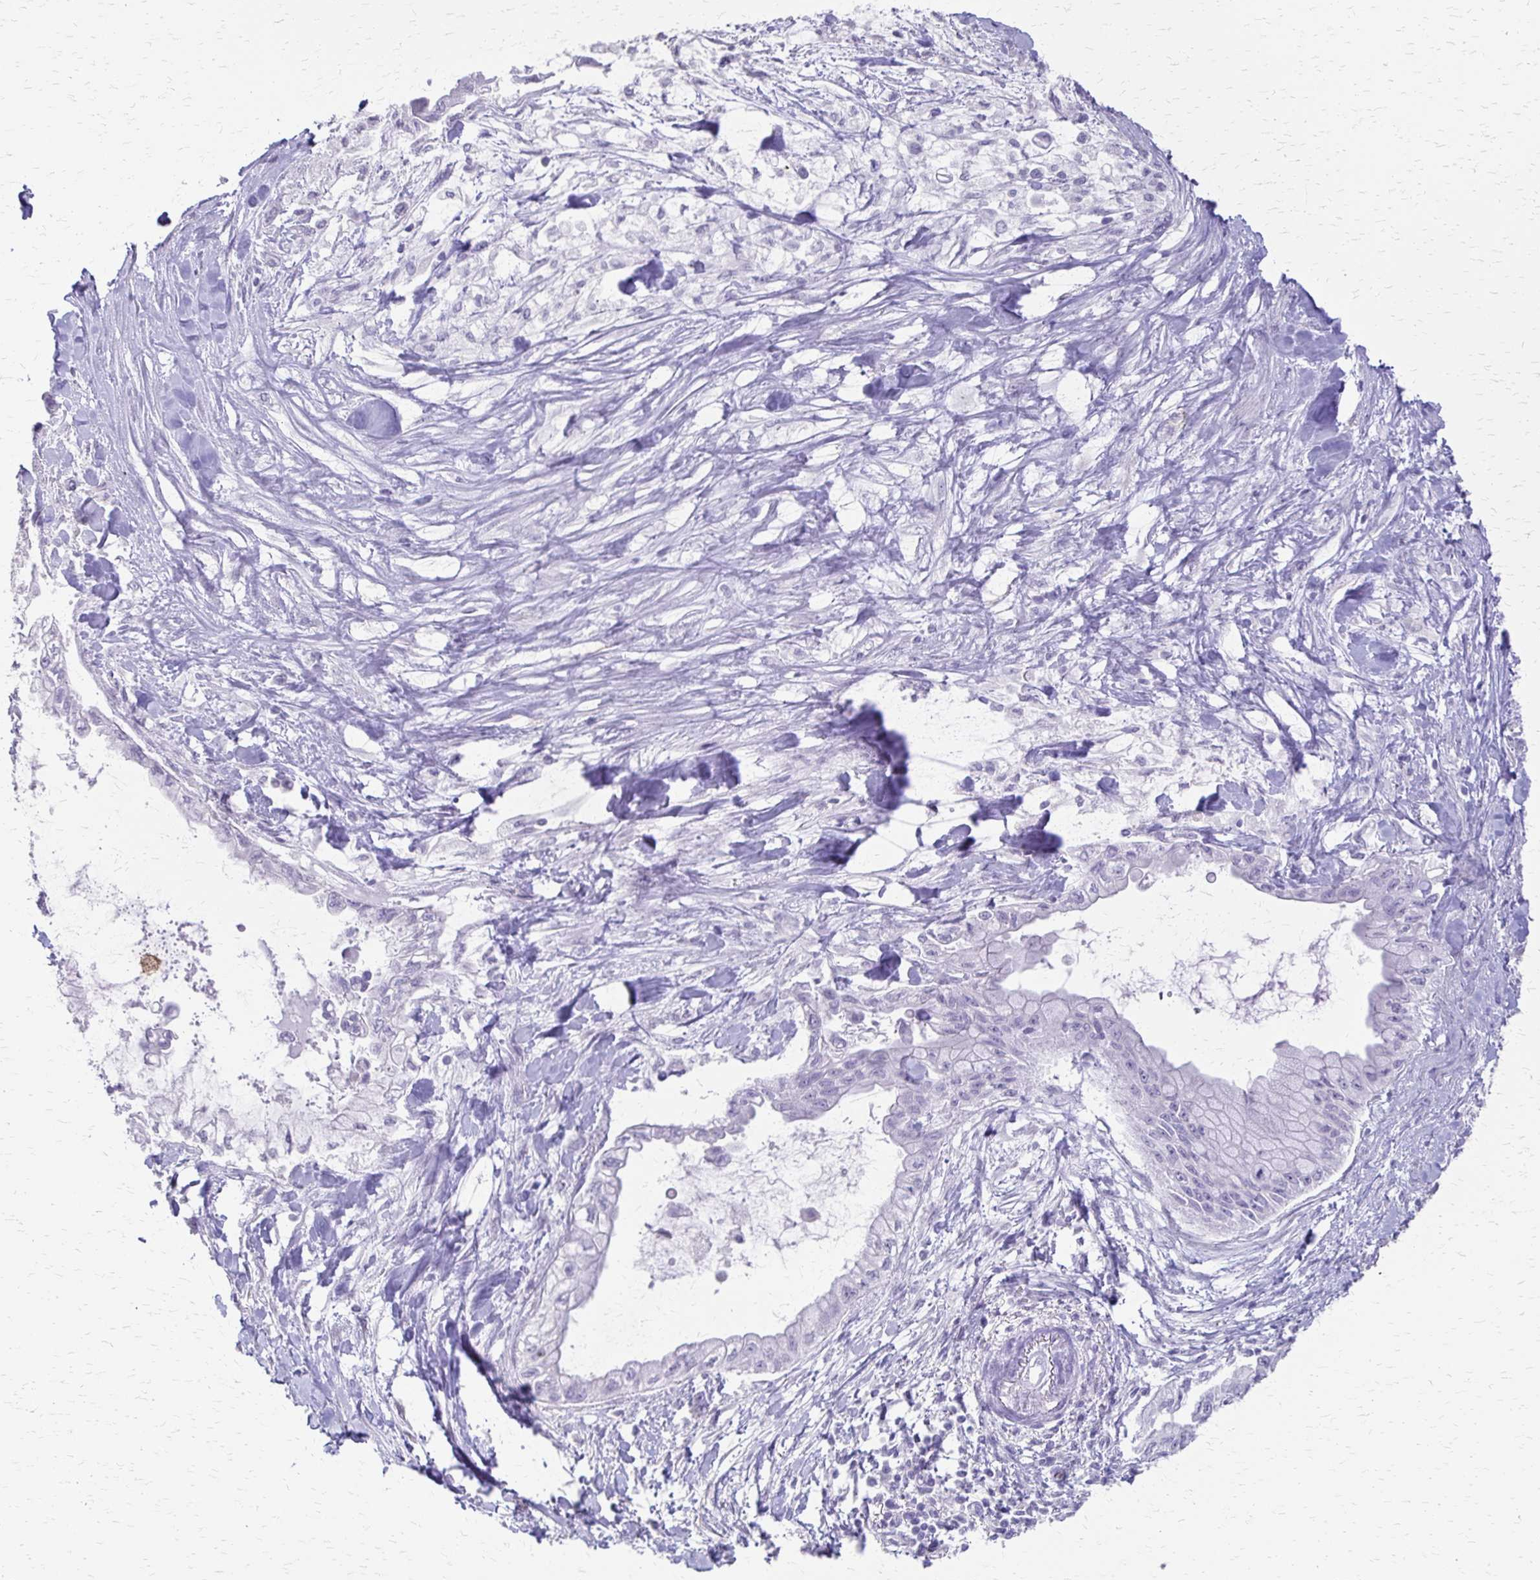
{"staining": {"intensity": "negative", "quantity": "none", "location": "none"}, "tissue": "pancreatic cancer", "cell_type": "Tumor cells", "image_type": "cancer", "snomed": [{"axis": "morphology", "description": "Adenocarcinoma, NOS"}, {"axis": "topography", "description": "Pancreas"}], "caption": "Tumor cells show no significant protein positivity in pancreatic cancer. (Stains: DAB immunohistochemistry with hematoxylin counter stain, Microscopy: brightfield microscopy at high magnification).", "gene": "CYB5A", "patient": {"sex": "male", "age": 48}}